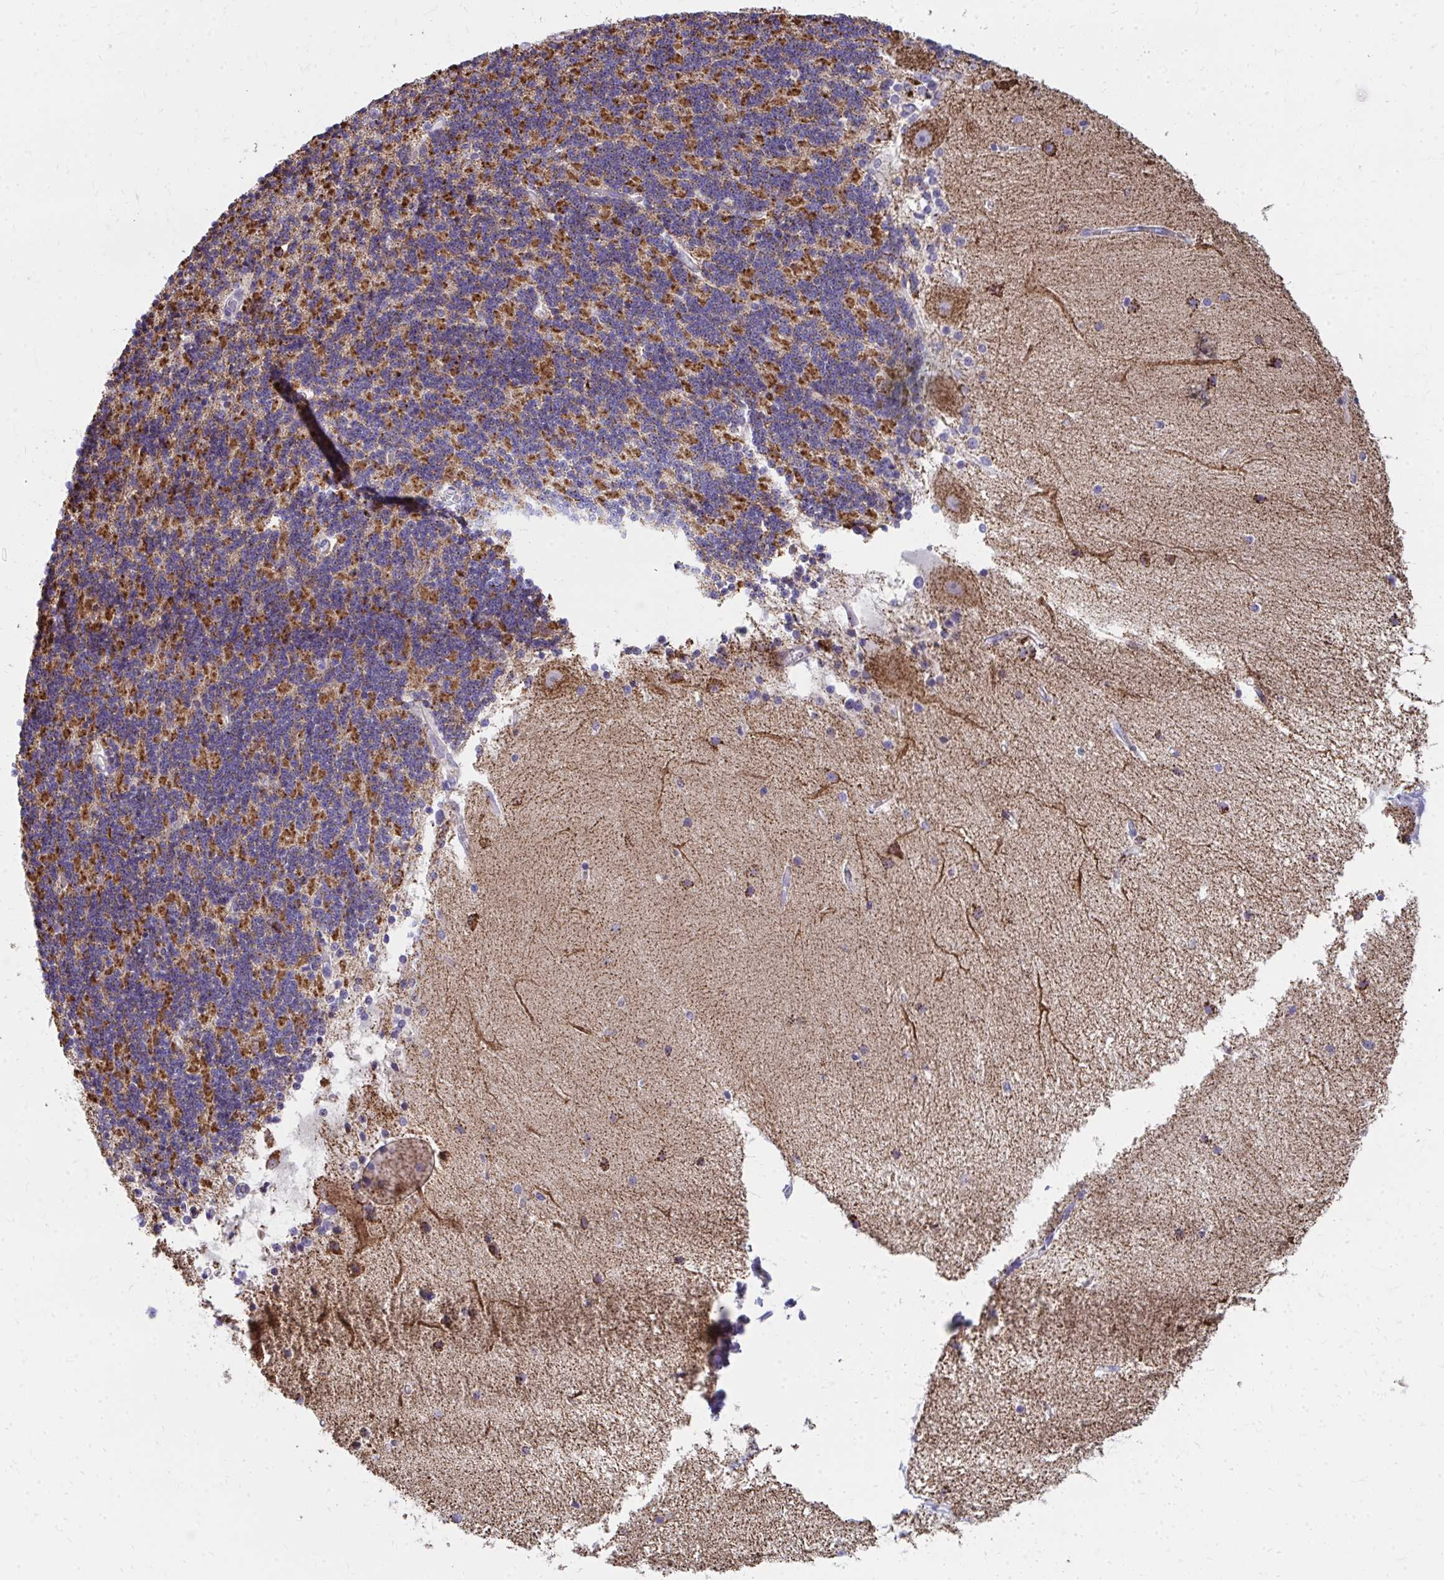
{"staining": {"intensity": "strong", "quantity": "25%-75%", "location": "cytoplasmic/membranous"}, "tissue": "cerebellum", "cell_type": "Cells in granular layer", "image_type": "normal", "snomed": [{"axis": "morphology", "description": "Normal tissue, NOS"}, {"axis": "topography", "description": "Cerebellum"}], "caption": "This is a micrograph of immunohistochemistry (IHC) staining of unremarkable cerebellum, which shows strong positivity in the cytoplasmic/membranous of cells in granular layer.", "gene": "IL37", "patient": {"sex": "female", "age": 54}}